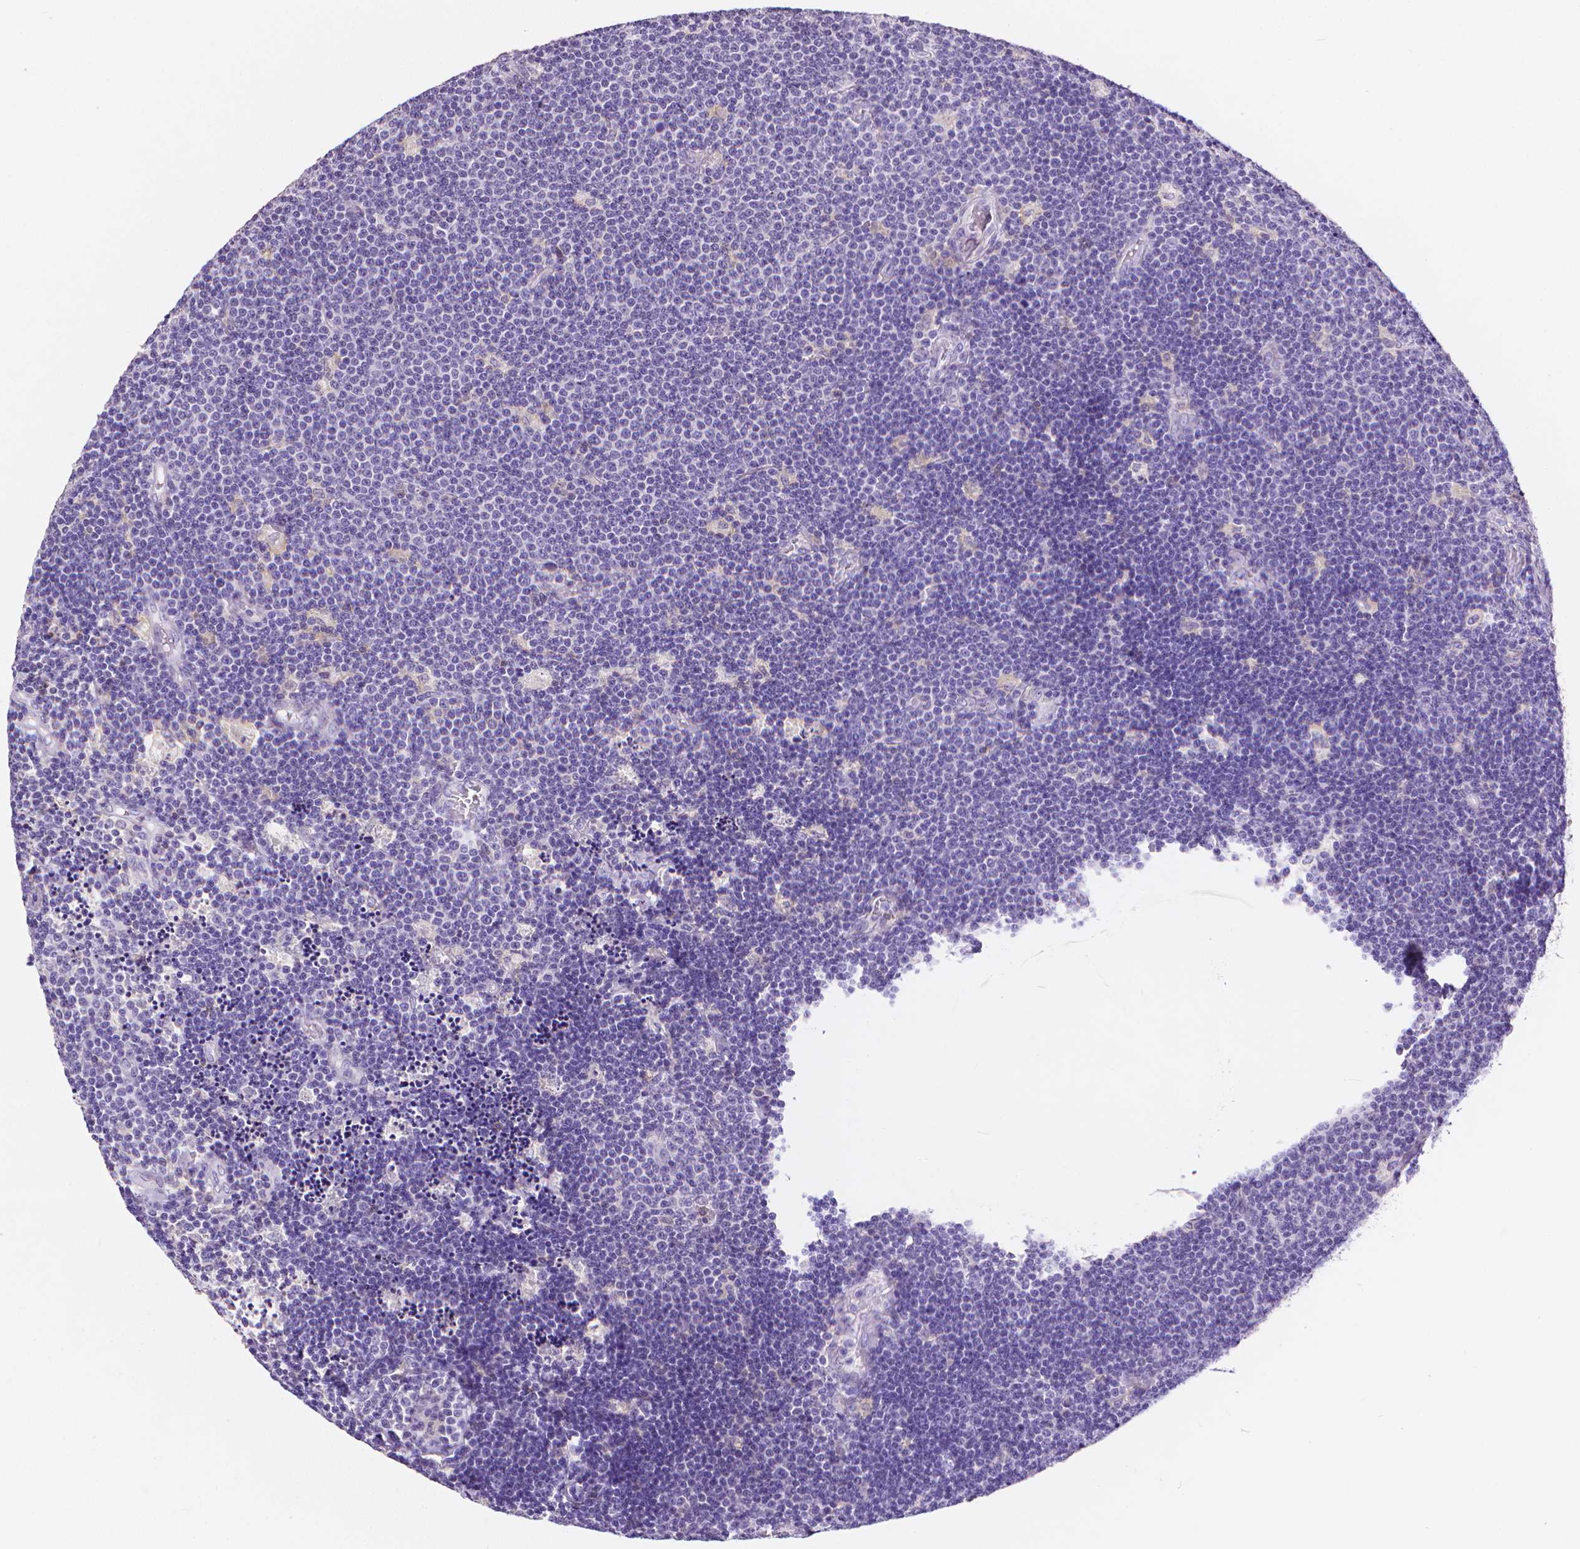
{"staining": {"intensity": "negative", "quantity": "none", "location": "none"}, "tissue": "lymphoma", "cell_type": "Tumor cells", "image_type": "cancer", "snomed": [{"axis": "morphology", "description": "Malignant lymphoma, non-Hodgkin's type, Low grade"}, {"axis": "topography", "description": "Brain"}], "caption": "Immunohistochemistry (IHC) photomicrograph of neoplastic tissue: low-grade malignant lymphoma, non-Hodgkin's type stained with DAB displays no significant protein positivity in tumor cells. (DAB IHC with hematoxylin counter stain).", "gene": "CD4", "patient": {"sex": "female", "age": 66}}